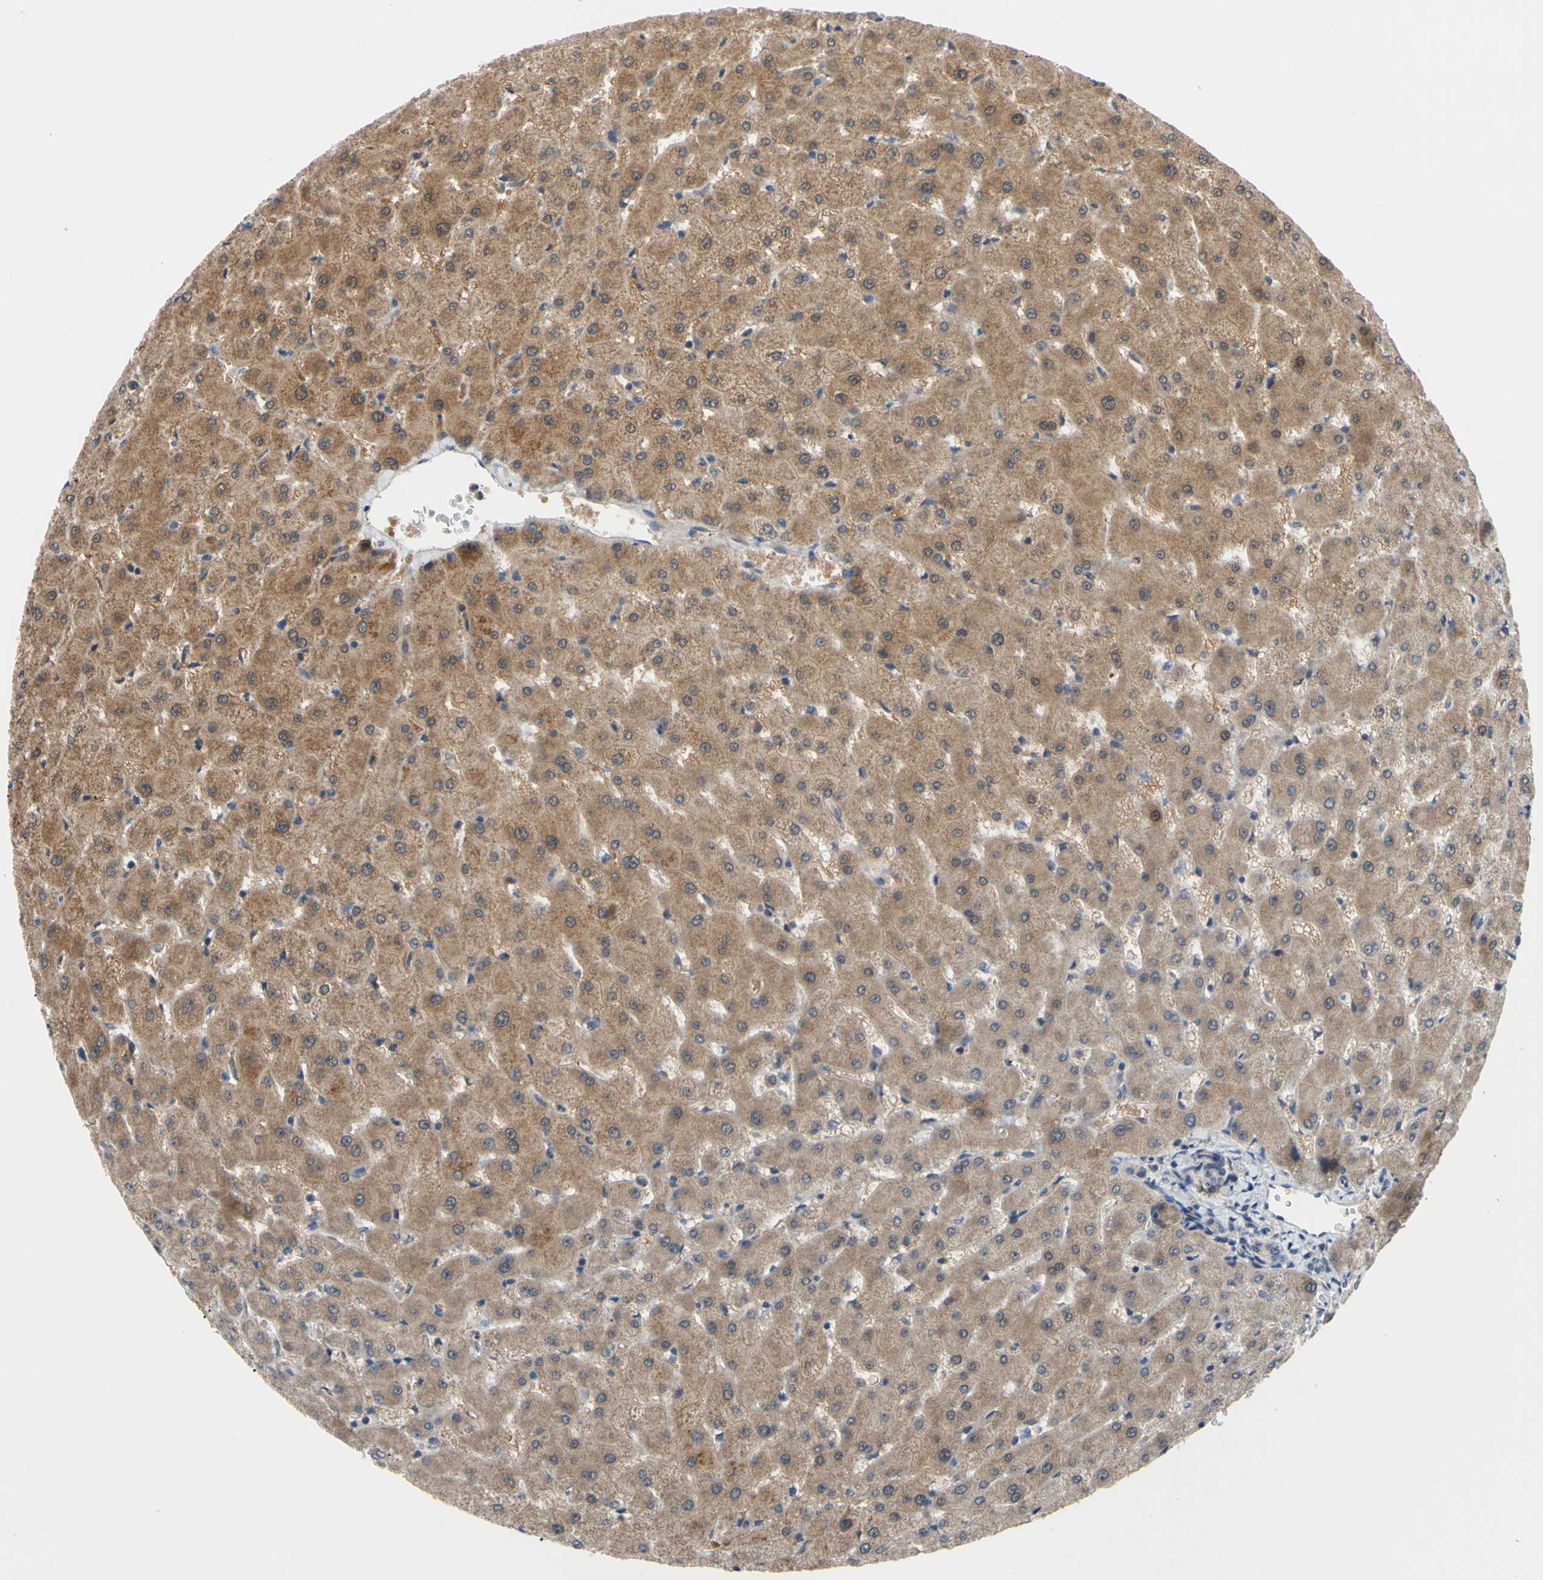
{"staining": {"intensity": "weak", "quantity": "25%-75%", "location": "cytoplasmic/membranous"}, "tissue": "liver", "cell_type": "Cholangiocytes", "image_type": "normal", "snomed": [{"axis": "morphology", "description": "Normal tissue, NOS"}, {"axis": "topography", "description": "Liver"}], "caption": "This histopathology image demonstrates immunohistochemistry staining of benign liver, with low weak cytoplasmic/membranous positivity in approximately 25%-75% of cholangiocytes.", "gene": "SVIL", "patient": {"sex": "female", "age": 63}}